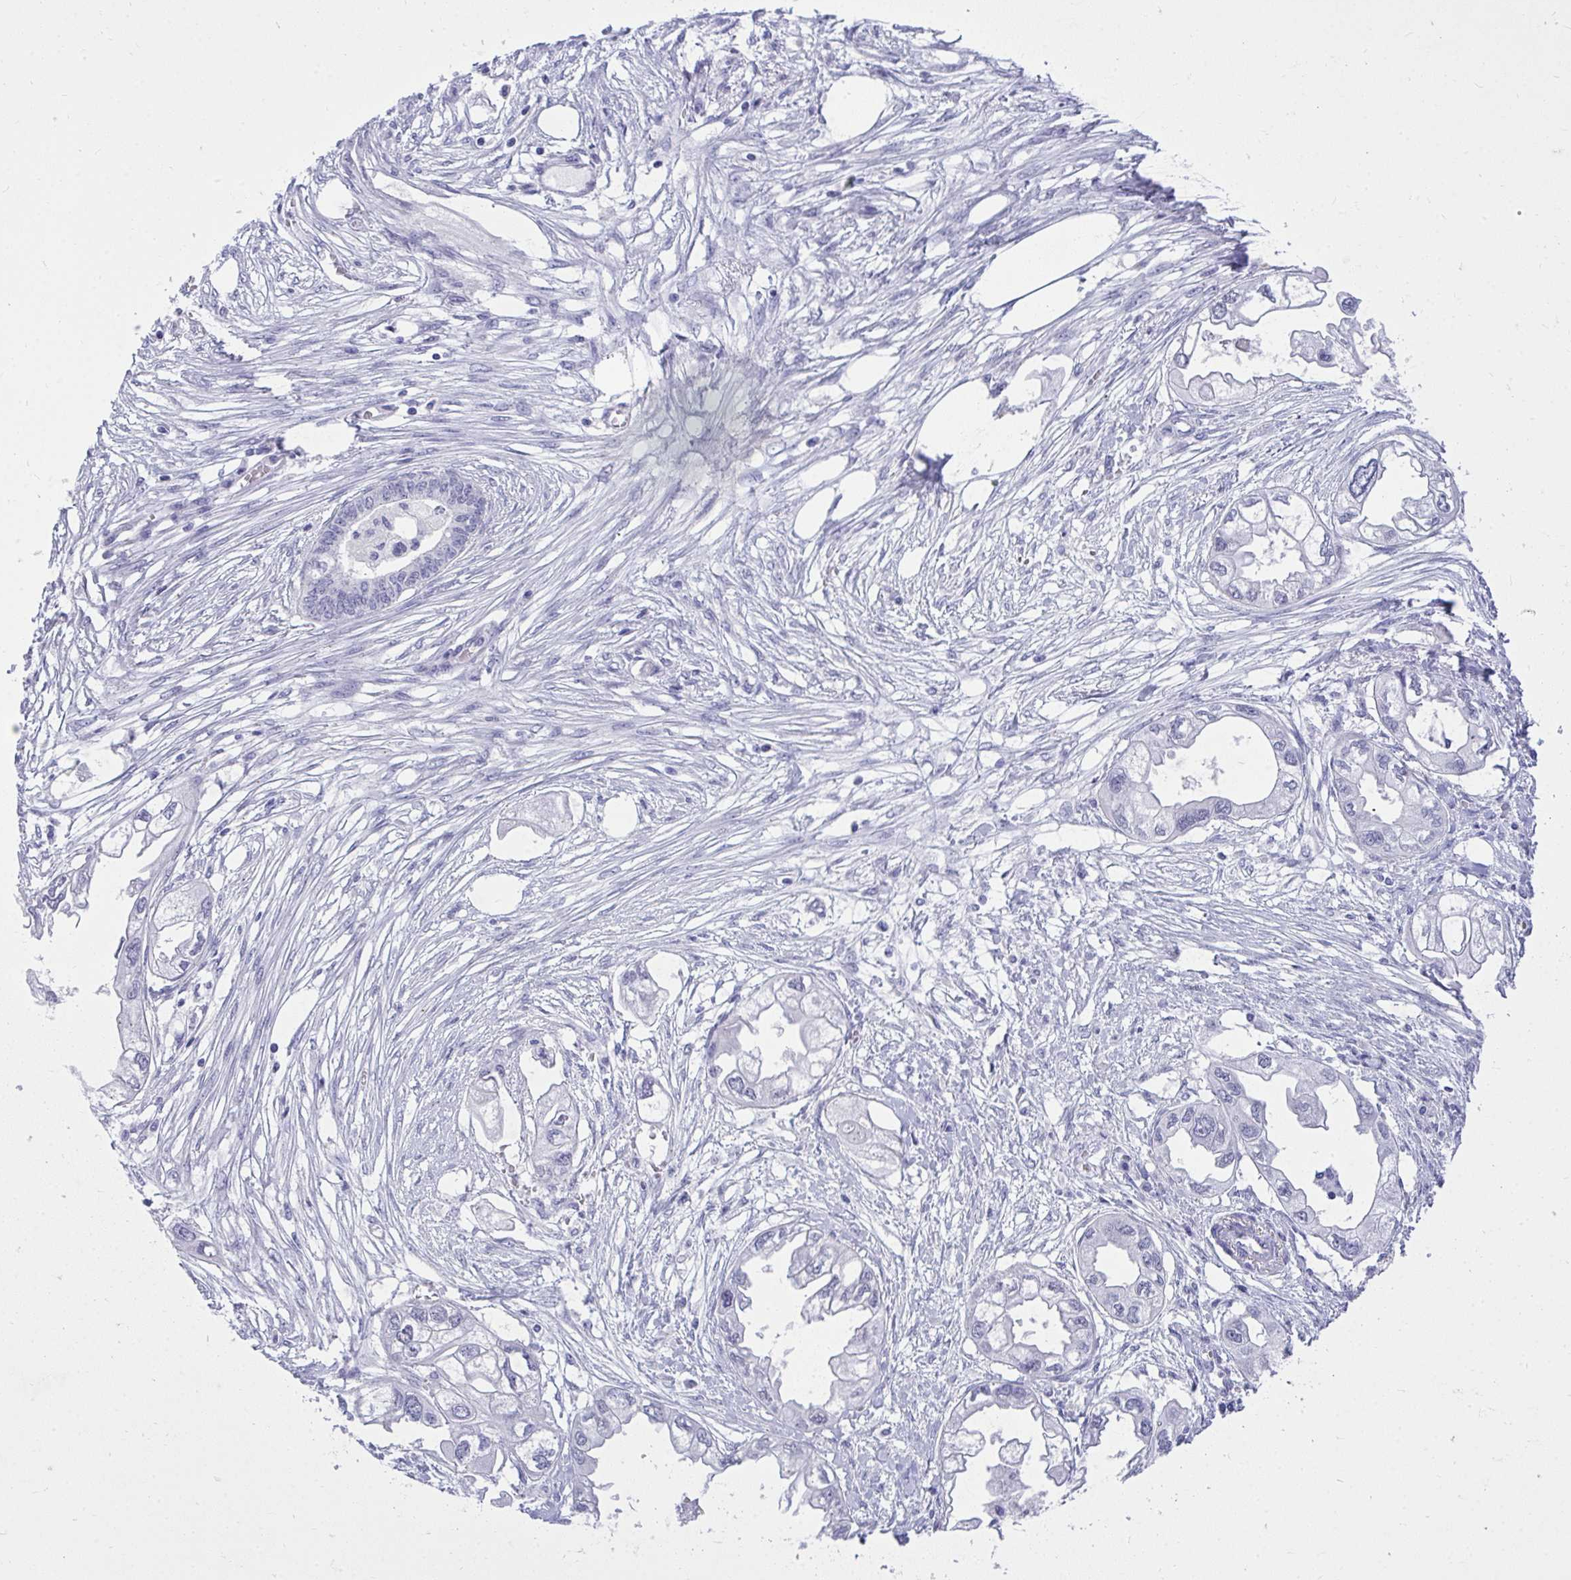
{"staining": {"intensity": "negative", "quantity": "none", "location": "none"}, "tissue": "endometrial cancer", "cell_type": "Tumor cells", "image_type": "cancer", "snomed": [{"axis": "morphology", "description": "Adenocarcinoma, NOS"}, {"axis": "morphology", "description": "Adenocarcinoma, metastatic, NOS"}, {"axis": "topography", "description": "Adipose tissue"}, {"axis": "topography", "description": "Endometrium"}], "caption": "Human endometrial cancer (metastatic adenocarcinoma) stained for a protein using immunohistochemistry exhibits no positivity in tumor cells.", "gene": "TEAD4", "patient": {"sex": "female", "age": 67}}